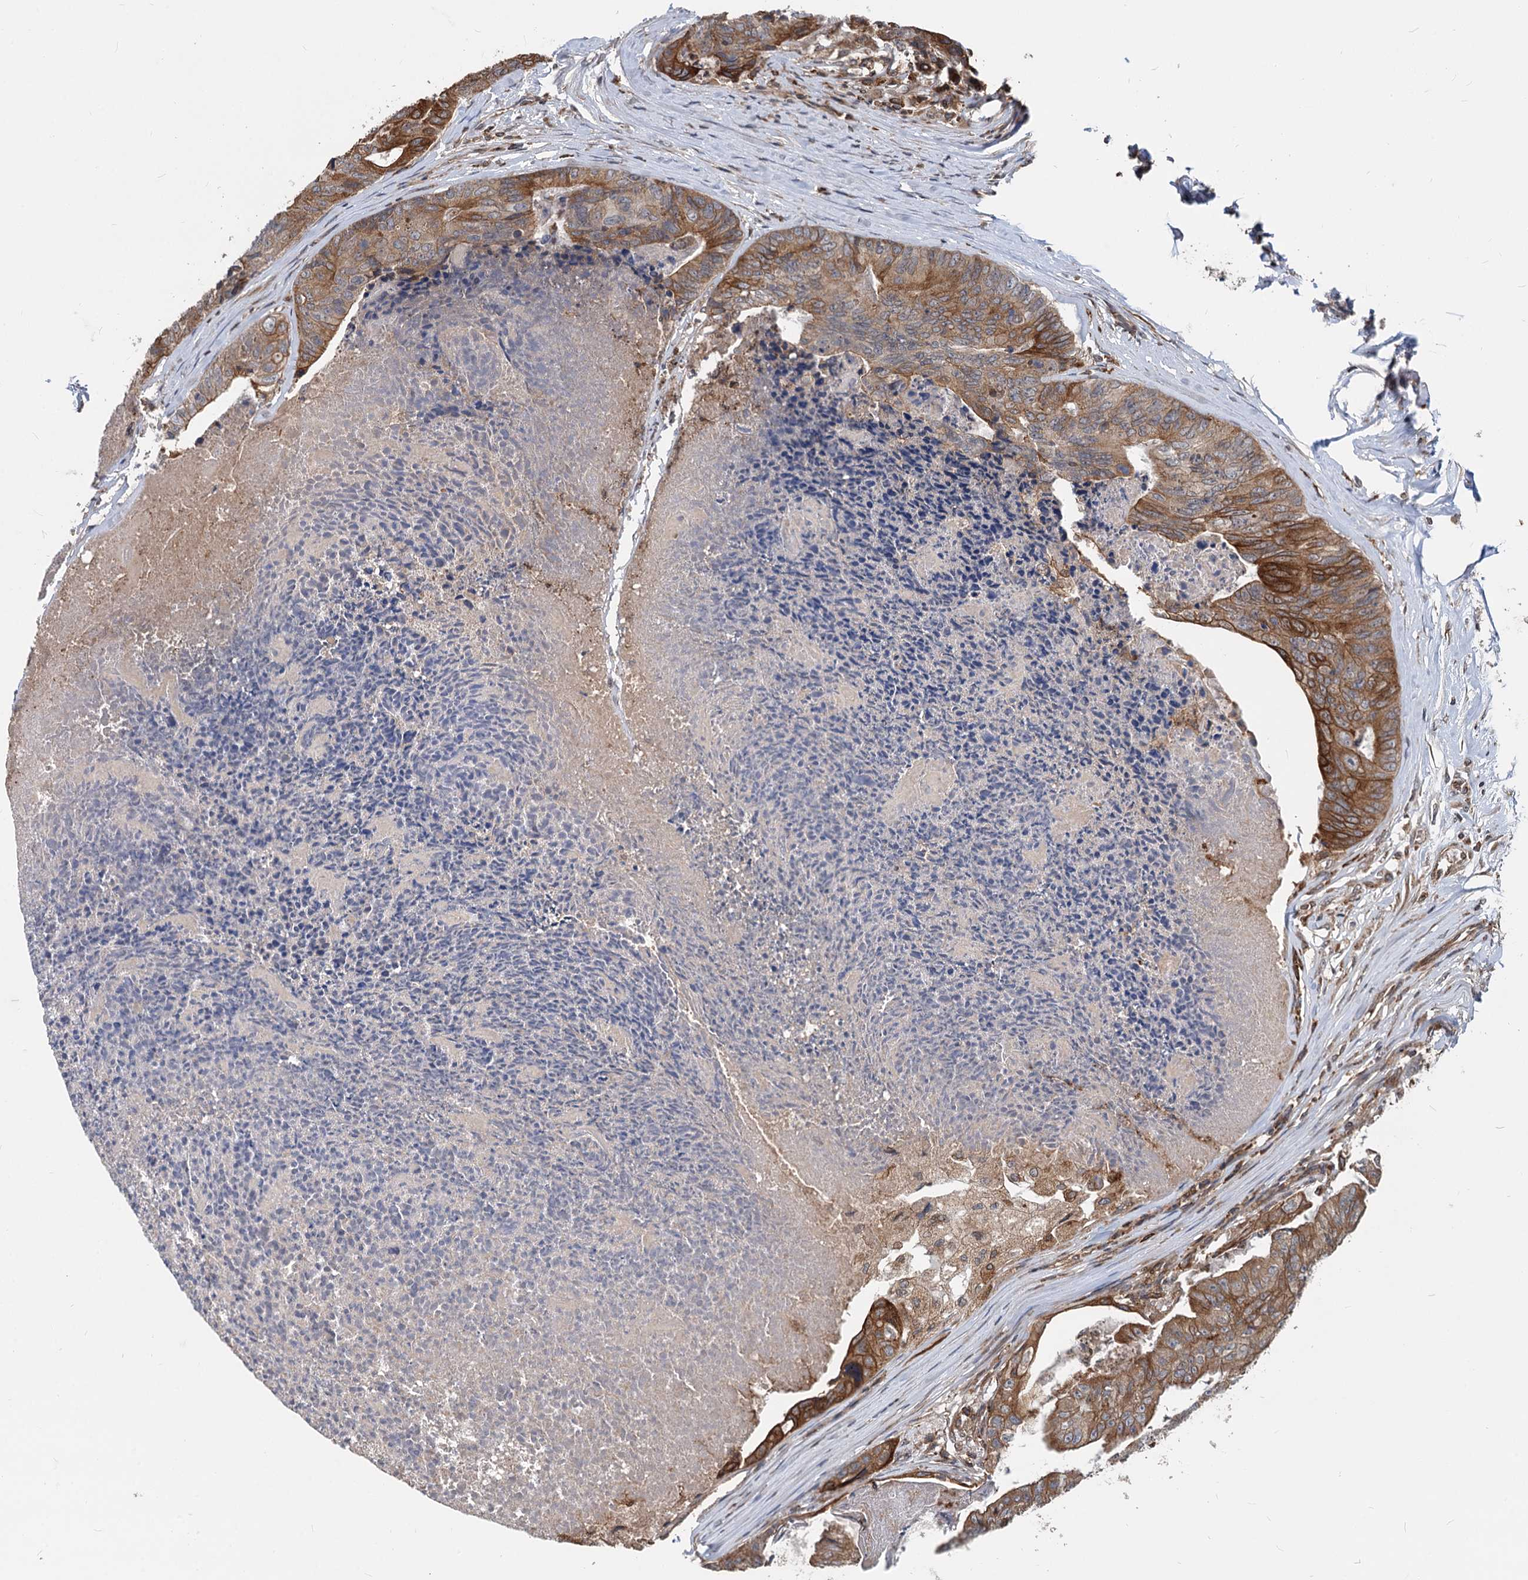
{"staining": {"intensity": "strong", "quantity": ">75%", "location": "cytoplasmic/membranous"}, "tissue": "colorectal cancer", "cell_type": "Tumor cells", "image_type": "cancer", "snomed": [{"axis": "morphology", "description": "Adenocarcinoma, NOS"}, {"axis": "topography", "description": "Colon"}], "caption": "Adenocarcinoma (colorectal) was stained to show a protein in brown. There is high levels of strong cytoplasmic/membranous staining in about >75% of tumor cells.", "gene": "STIM1", "patient": {"sex": "female", "age": 67}}